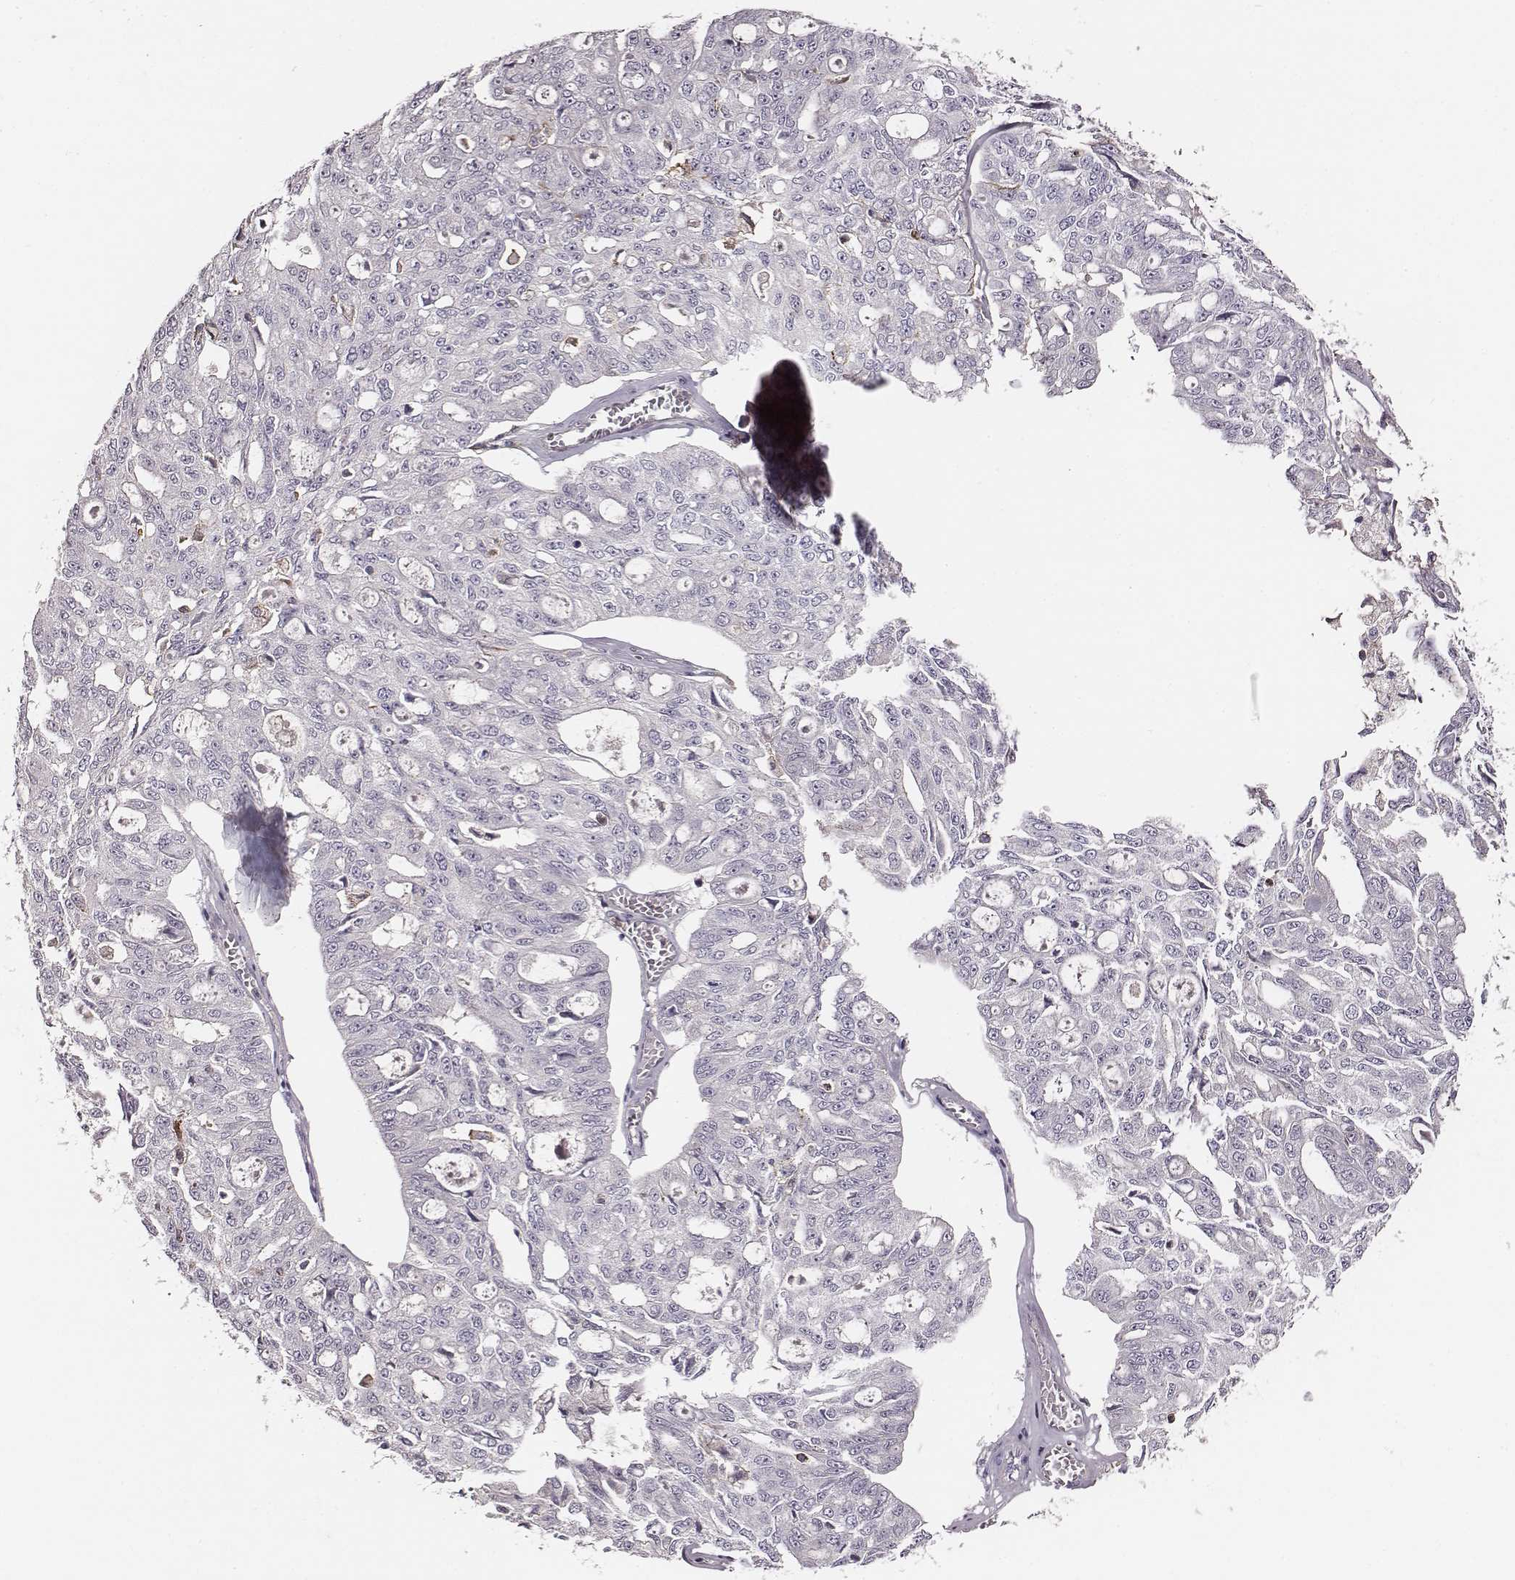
{"staining": {"intensity": "negative", "quantity": "none", "location": "none"}, "tissue": "ovarian cancer", "cell_type": "Tumor cells", "image_type": "cancer", "snomed": [{"axis": "morphology", "description": "Carcinoma, endometroid"}, {"axis": "topography", "description": "Ovary"}], "caption": "High power microscopy histopathology image of an immunohistochemistry (IHC) micrograph of ovarian cancer (endometroid carcinoma), revealing no significant staining in tumor cells.", "gene": "ZYX", "patient": {"sex": "female", "age": 65}}